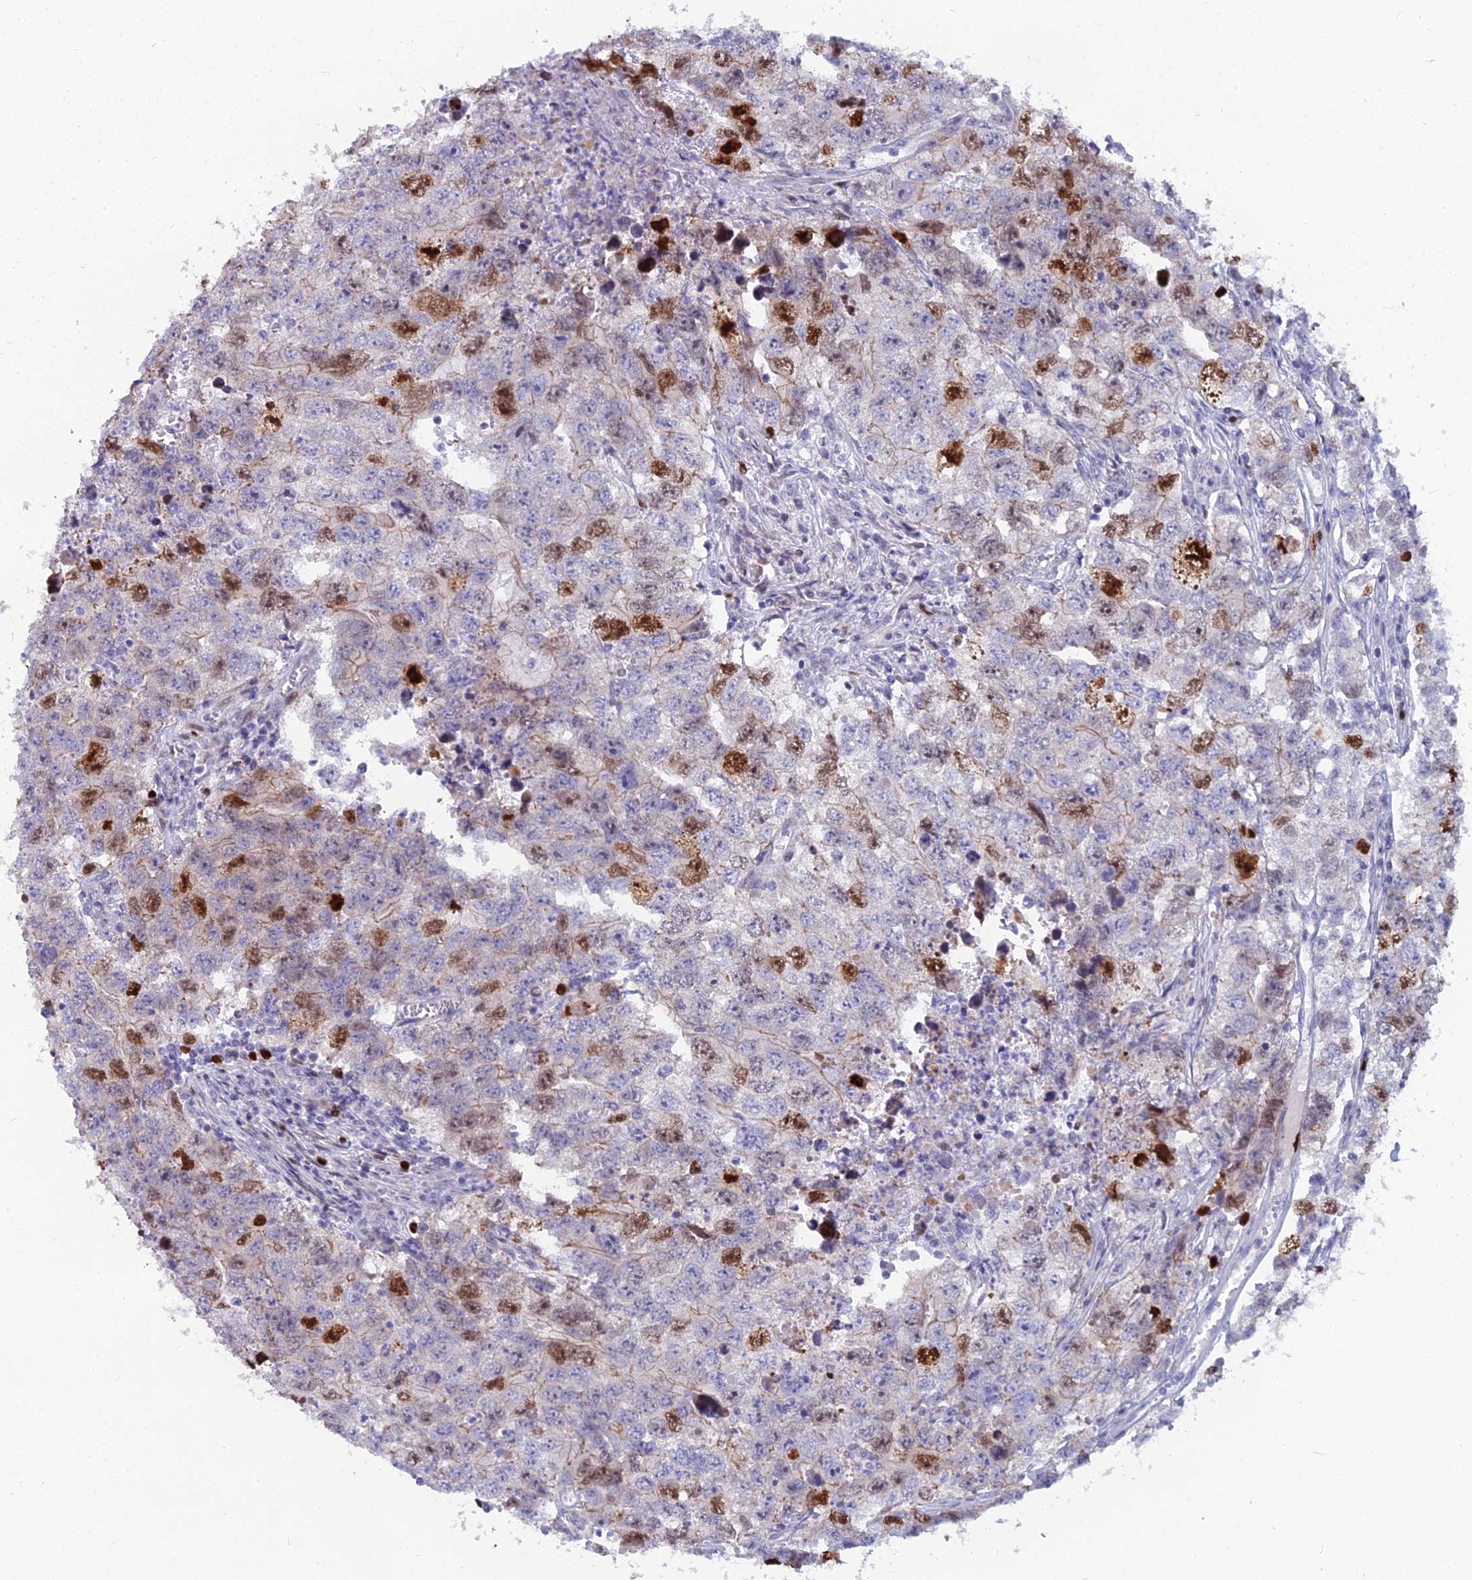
{"staining": {"intensity": "strong", "quantity": "<25%", "location": "nuclear"}, "tissue": "testis cancer", "cell_type": "Tumor cells", "image_type": "cancer", "snomed": [{"axis": "morphology", "description": "Seminoma, NOS"}, {"axis": "morphology", "description": "Carcinoma, Embryonal, NOS"}, {"axis": "topography", "description": "Testis"}], "caption": "Testis cancer (seminoma) stained for a protein displays strong nuclear positivity in tumor cells.", "gene": "NUSAP1", "patient": {"sex": "male", "age": 43}}